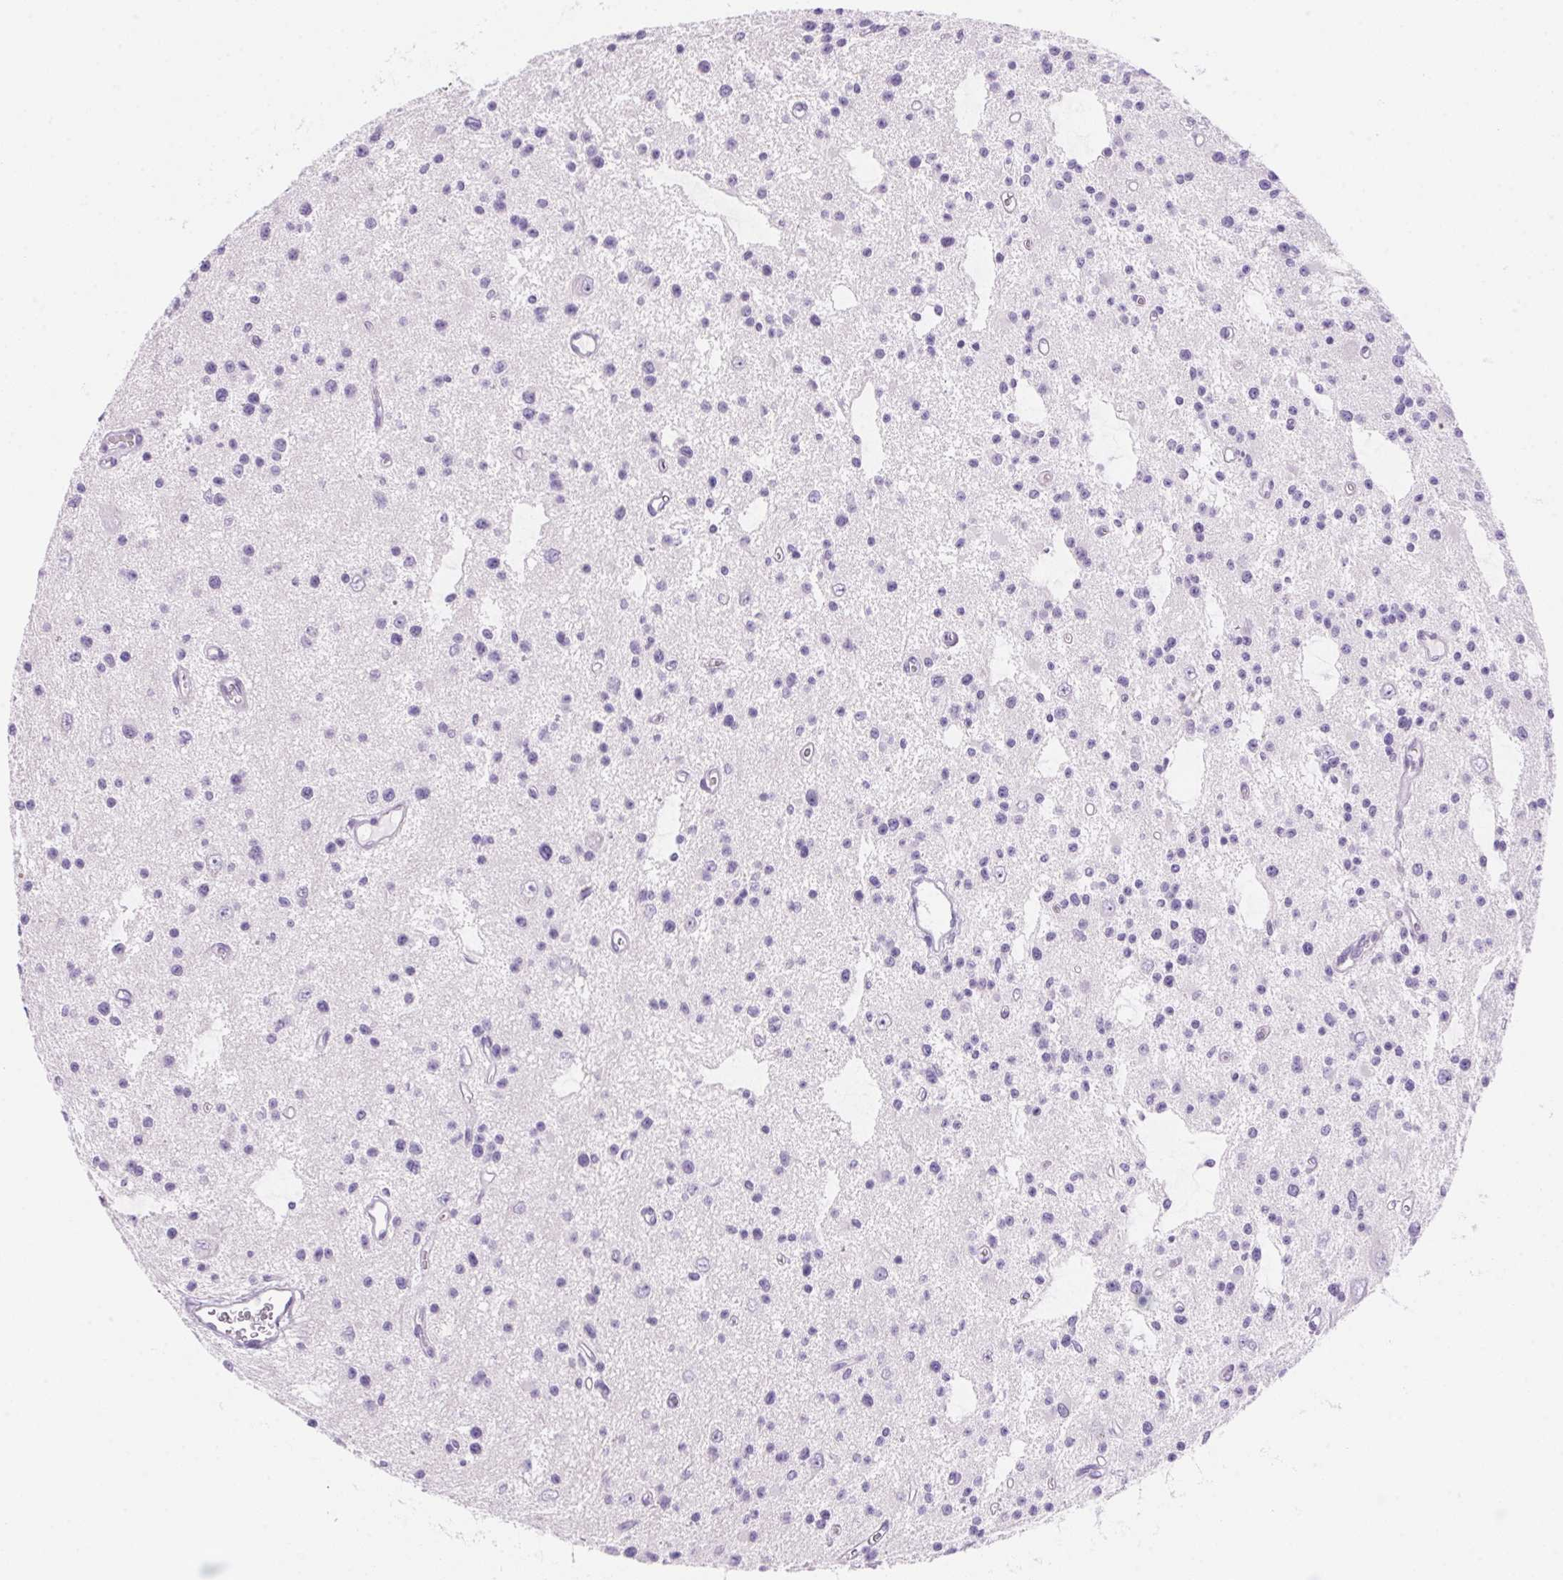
{"staining": {"intensity": "negative", "quantity": "none", "location": "none"}, "tissue": "glioma", "cell_type": "Tumor cells", "image_type": "cancer", "snomed": [{"axis": "morphology", "description": "Glioma, malignant, Low grade"}, {"axis": "topography", "description": "Brain"}], "caption": "This is a histopathology image of IHC staining of malignant glioma (low-grade), which shows no expression in tumor cells.", "gene": "DHCR24", "patient": {"sex": "male", "age": 43}}